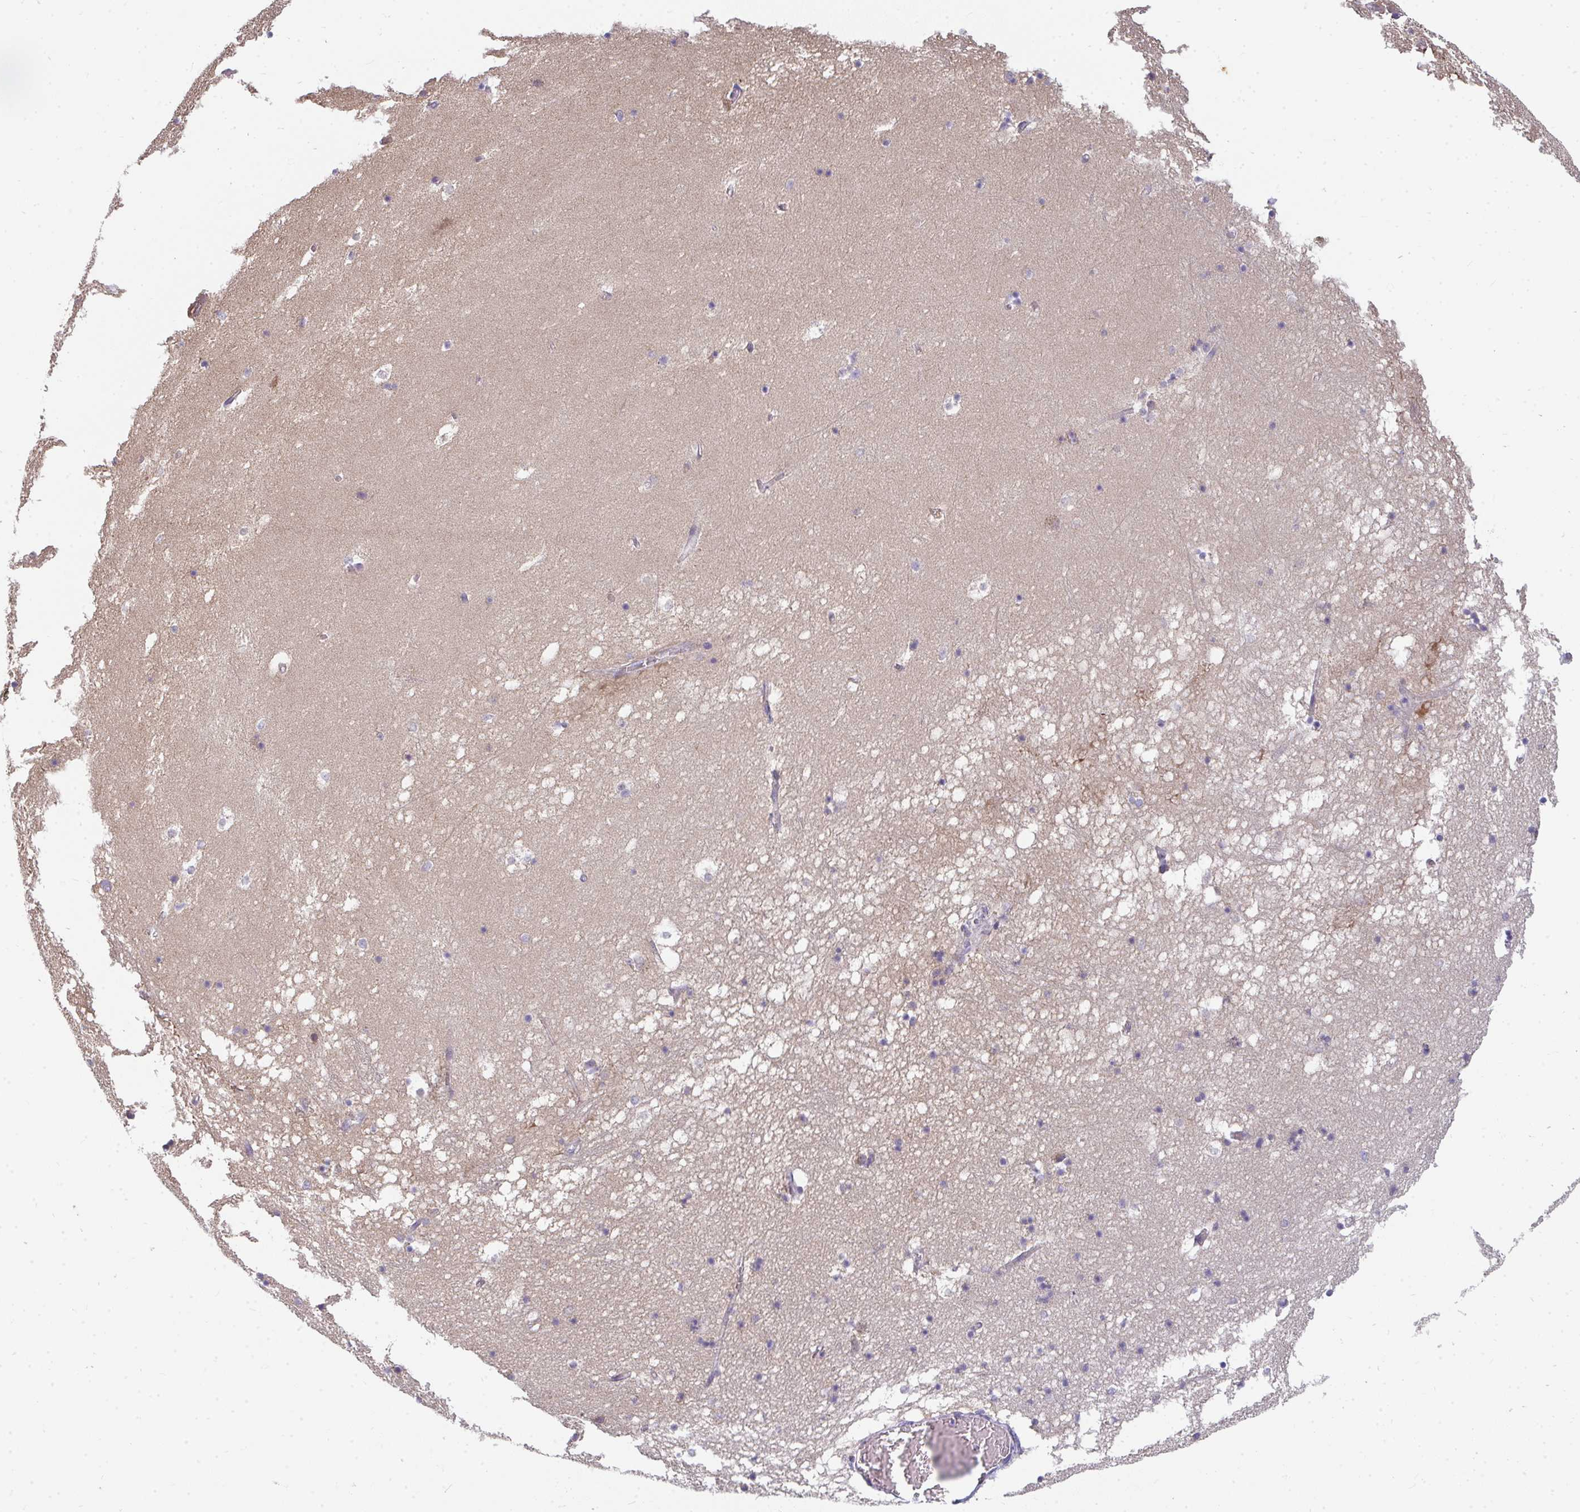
{"staining": {"intensity": "negative", "quantity": "none", "location": "none"}, "tissue": "hippocampus", "cell_type": "Glial cells", "image_type": "normal", "snomed": [{"axis": "morphology", "description": "Normal tissue, NOS"}, {"axis": "topography", "description": "Hippocampus"}], "caption": "IHC of unremarkable hippocampus demonstrates no staining in glial cells.", "gene": "FAHD1", "patient": {"sex": "male", "age": 58}}